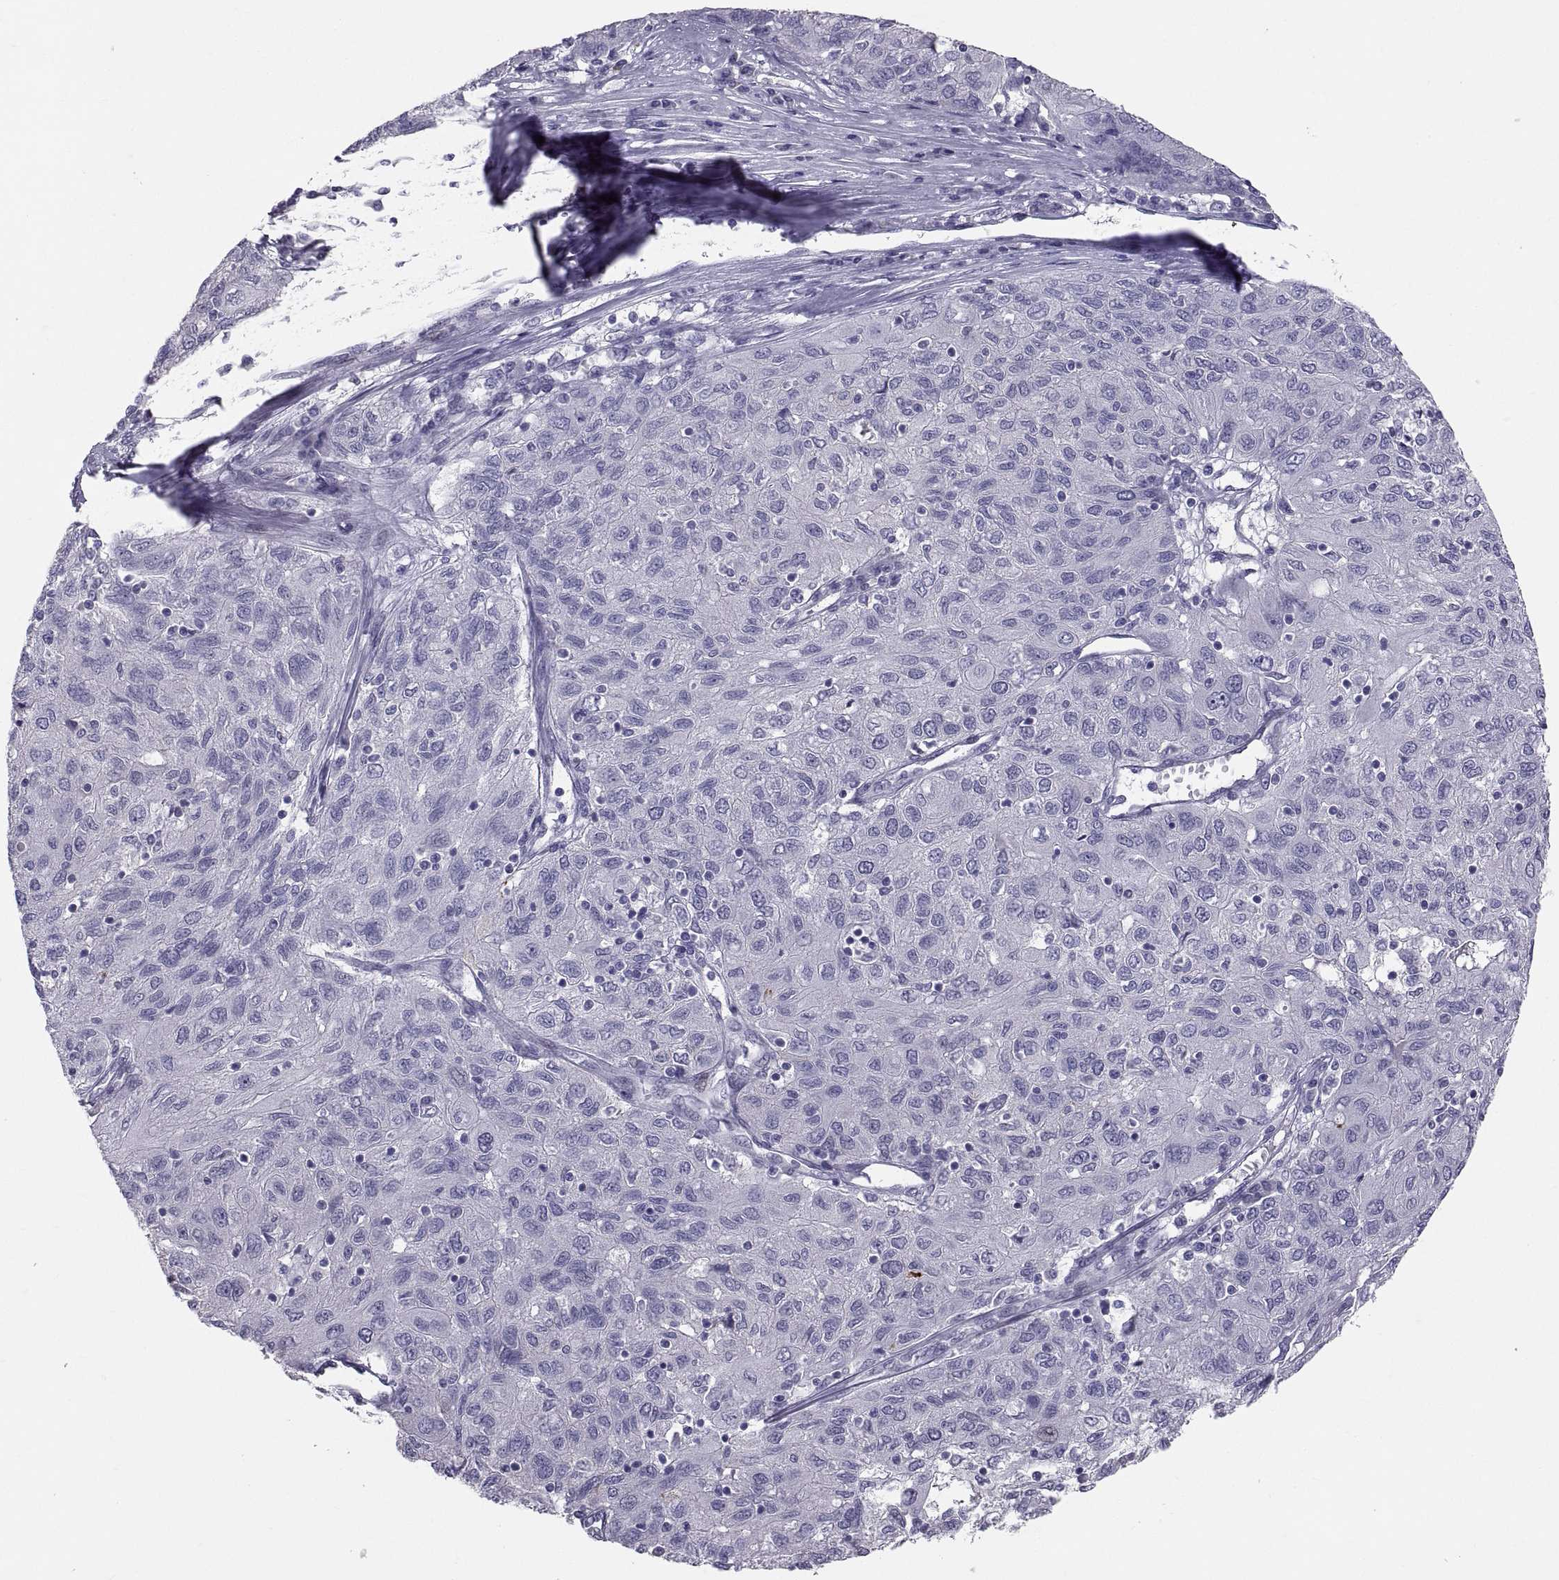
{"staining": {"intensity": "negative", "quantity": "none", "location": "none"}, "tissue": "ovarian cancer", "cell_type": "Tumor cells", "image_type": "cancer", "snomed": [{"axis": "morphology", "description": "Carcinoma, endometroid"}, {"axis": "topography", "description": "Ovary"}], "caption": "DAB immunohistochemical staining of endometroid carcinoma (ovarian) displays no significant positivity in tumor cells.", "gene": "PTN", "patient": {"sex": "female", "age": 50}}